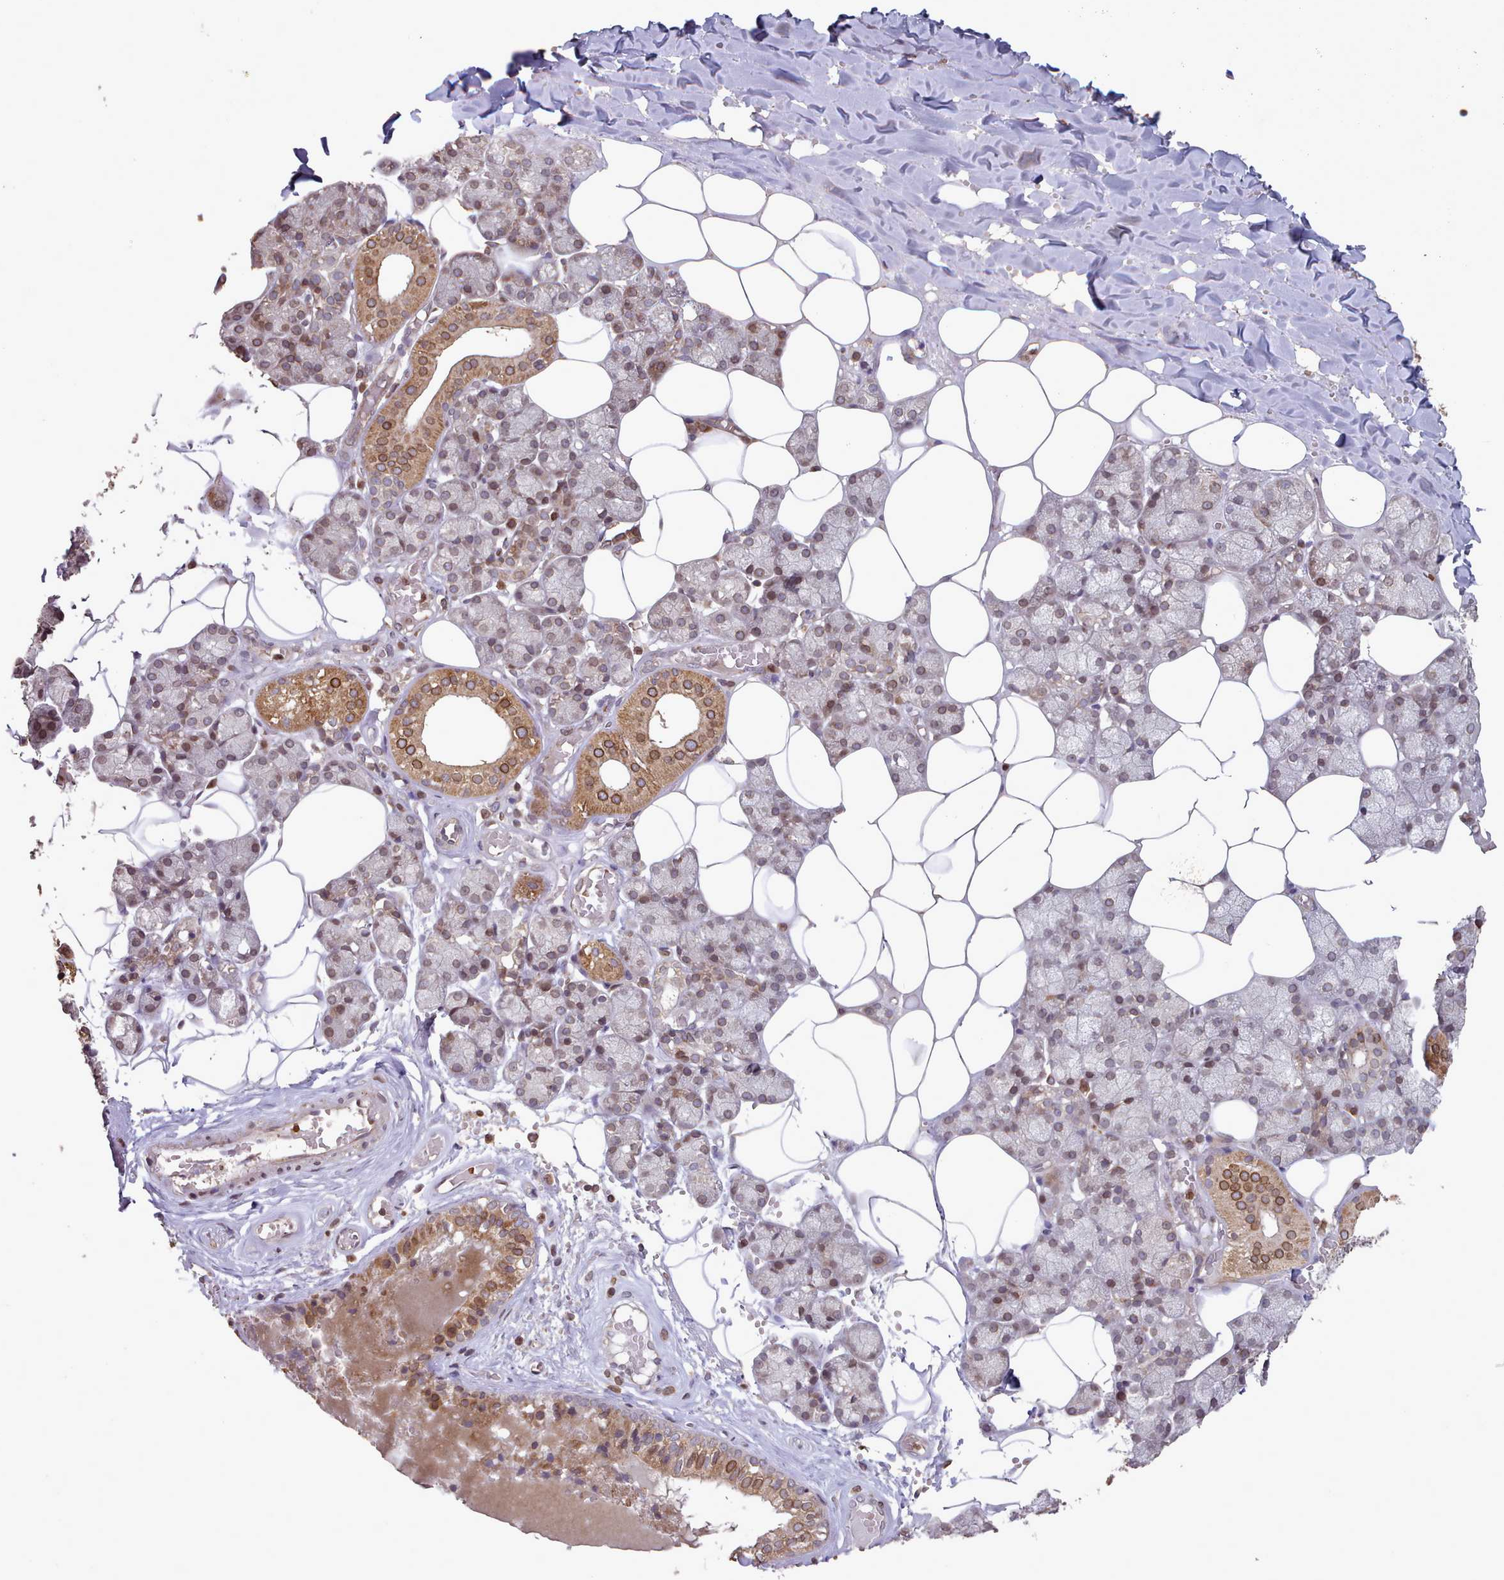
{"staining": {"intensity": "strong", "quantity": "<25%", "location": "cytoplasmic/membranous,nuclear"}, "tissue": "salivary gland", "cell_type": "Glandular cells", "image_type": "normal", "snomed": [{"axis": "morphology", "description": "Normal tissue, NOS"}, {"axis": "topography", "description": "Salivary gland"}], "caption": "Brown immunohistochemical staining in normal human salivary gland exhibits strong cytoplasmic/membranous,nuclear staining in about <25% of glandular cells.", "gene": "TOR1AIP1", "patient": {"sex": "male", "age": 62}}